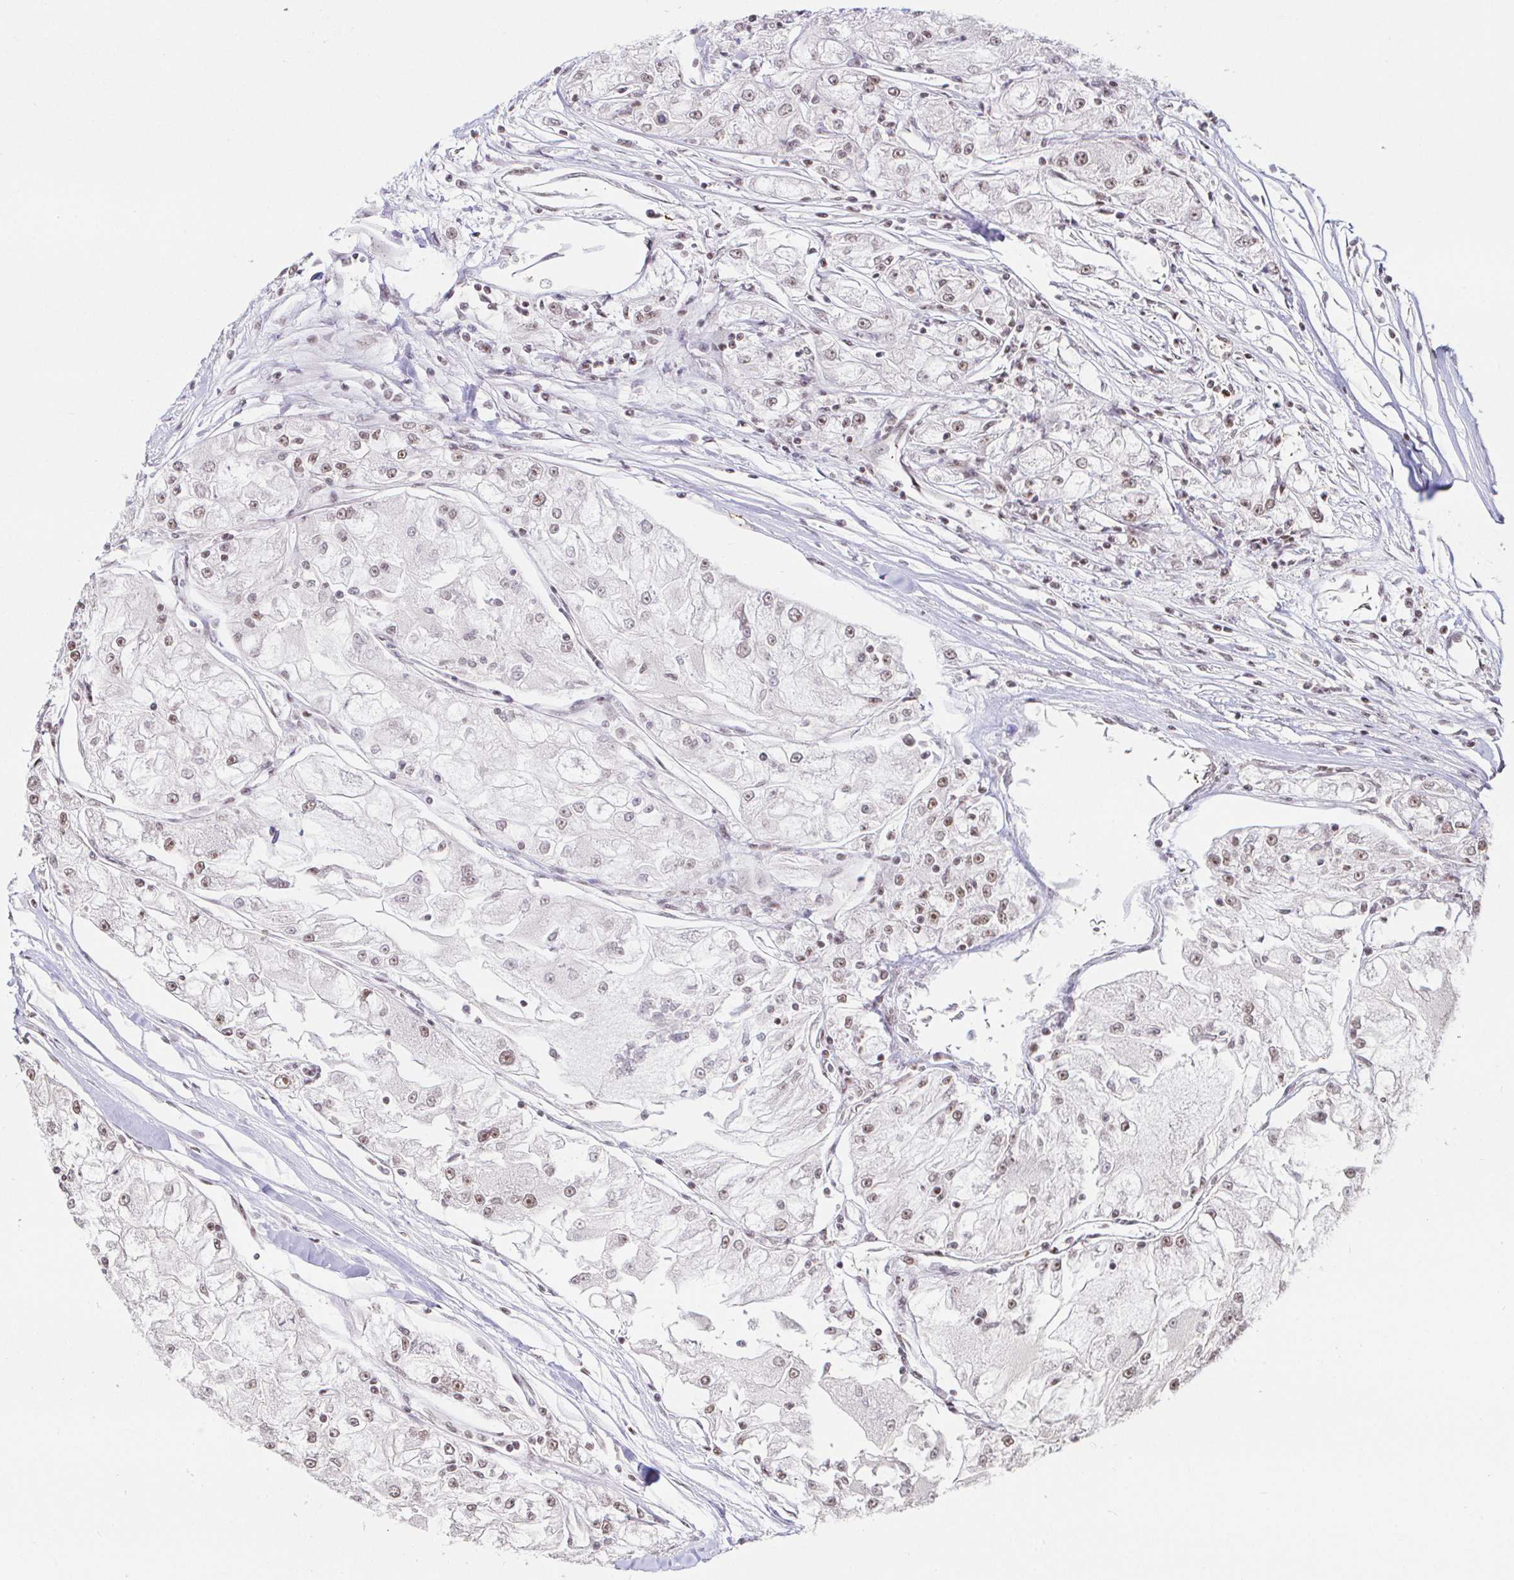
{"staining": {"intensity": "weak", "quantity": "25%-75%", "location": "nuclear"}, "tissue": "renal cancer", "cell_type": "Tumor cells", "image_type": "cancer", "snomed": [{"axis": "morphology", "description": "Adenocarcinoma, NOS"}, {"axis": "topography", "description": "Kidney"}], "caption": "Immunohistochemical staining of human renal cancer demonstrates low levels of weak nuclear staining in about 25%-75% of tumor cells. The staining was performed using DAB (3,3'-diaminobenzidine) to visualize the protein expression in brown, while the nuclei were stained in blue with hematoxylin (Magnification: 20x).", "gene": "SP3", "patient": {"sex": "female", "age": 72}}